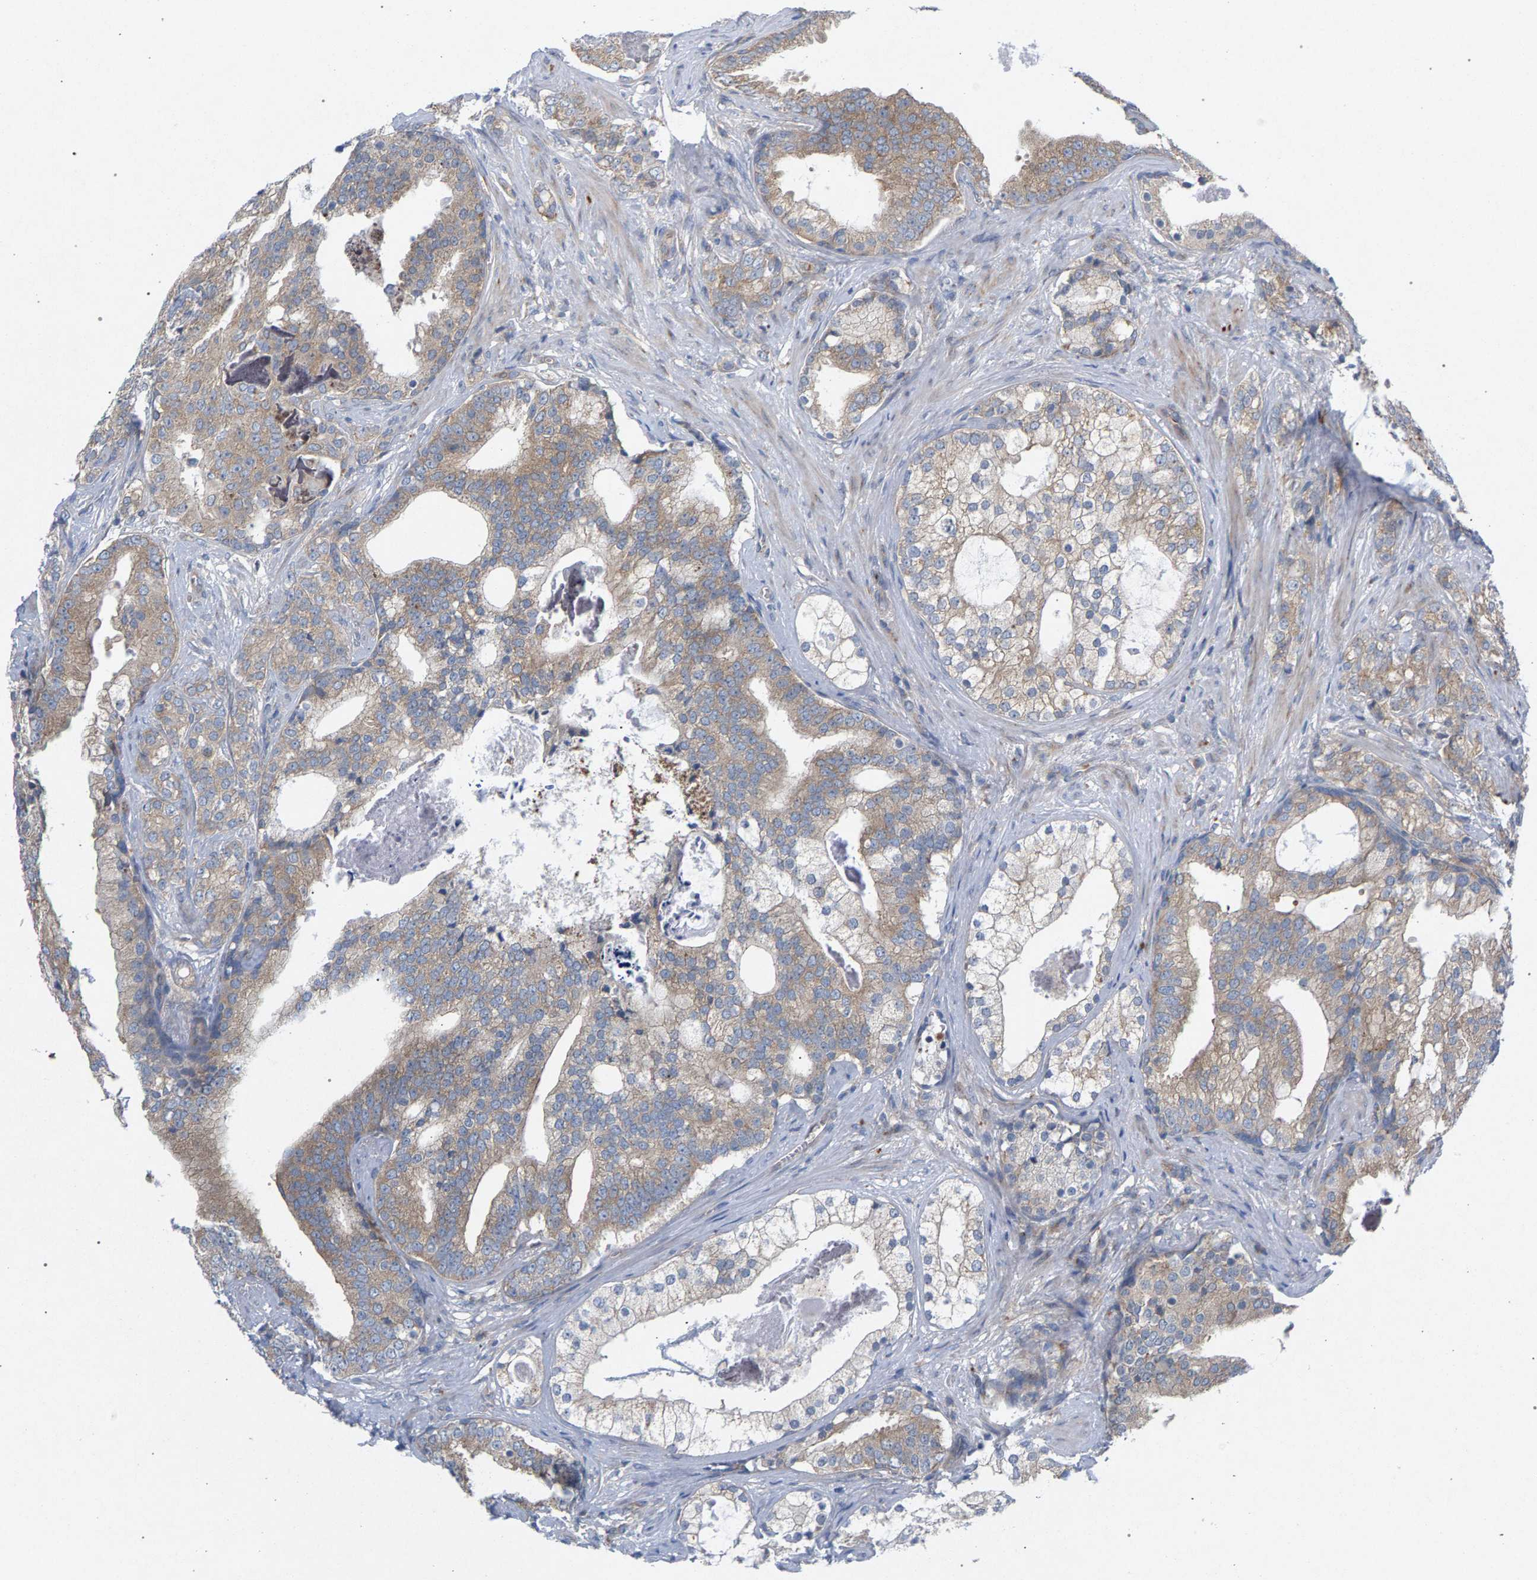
{"staining": {"intensity": "weak", "quantity": ">75%", "location": "cytoplasmic/membranous"}, "tissue": "prostate cancer", "cell_type": "Tumor cells", "image_type": "cancer", "snomed": [{"axis": "morphology", "description": "Adenocarcinoma, Low grade"}, {"axis": "topography", "description": "Prostate"}], "caption": "DAB immunohistochemical staining of prostate cancer (low-grade adenocarcinoma) shows weak cytoplasmic/membranous protein staining in about >75% of tumor cells.", "gene": "MAMDC2", "patient": {"sex": "male", "age": 58}}